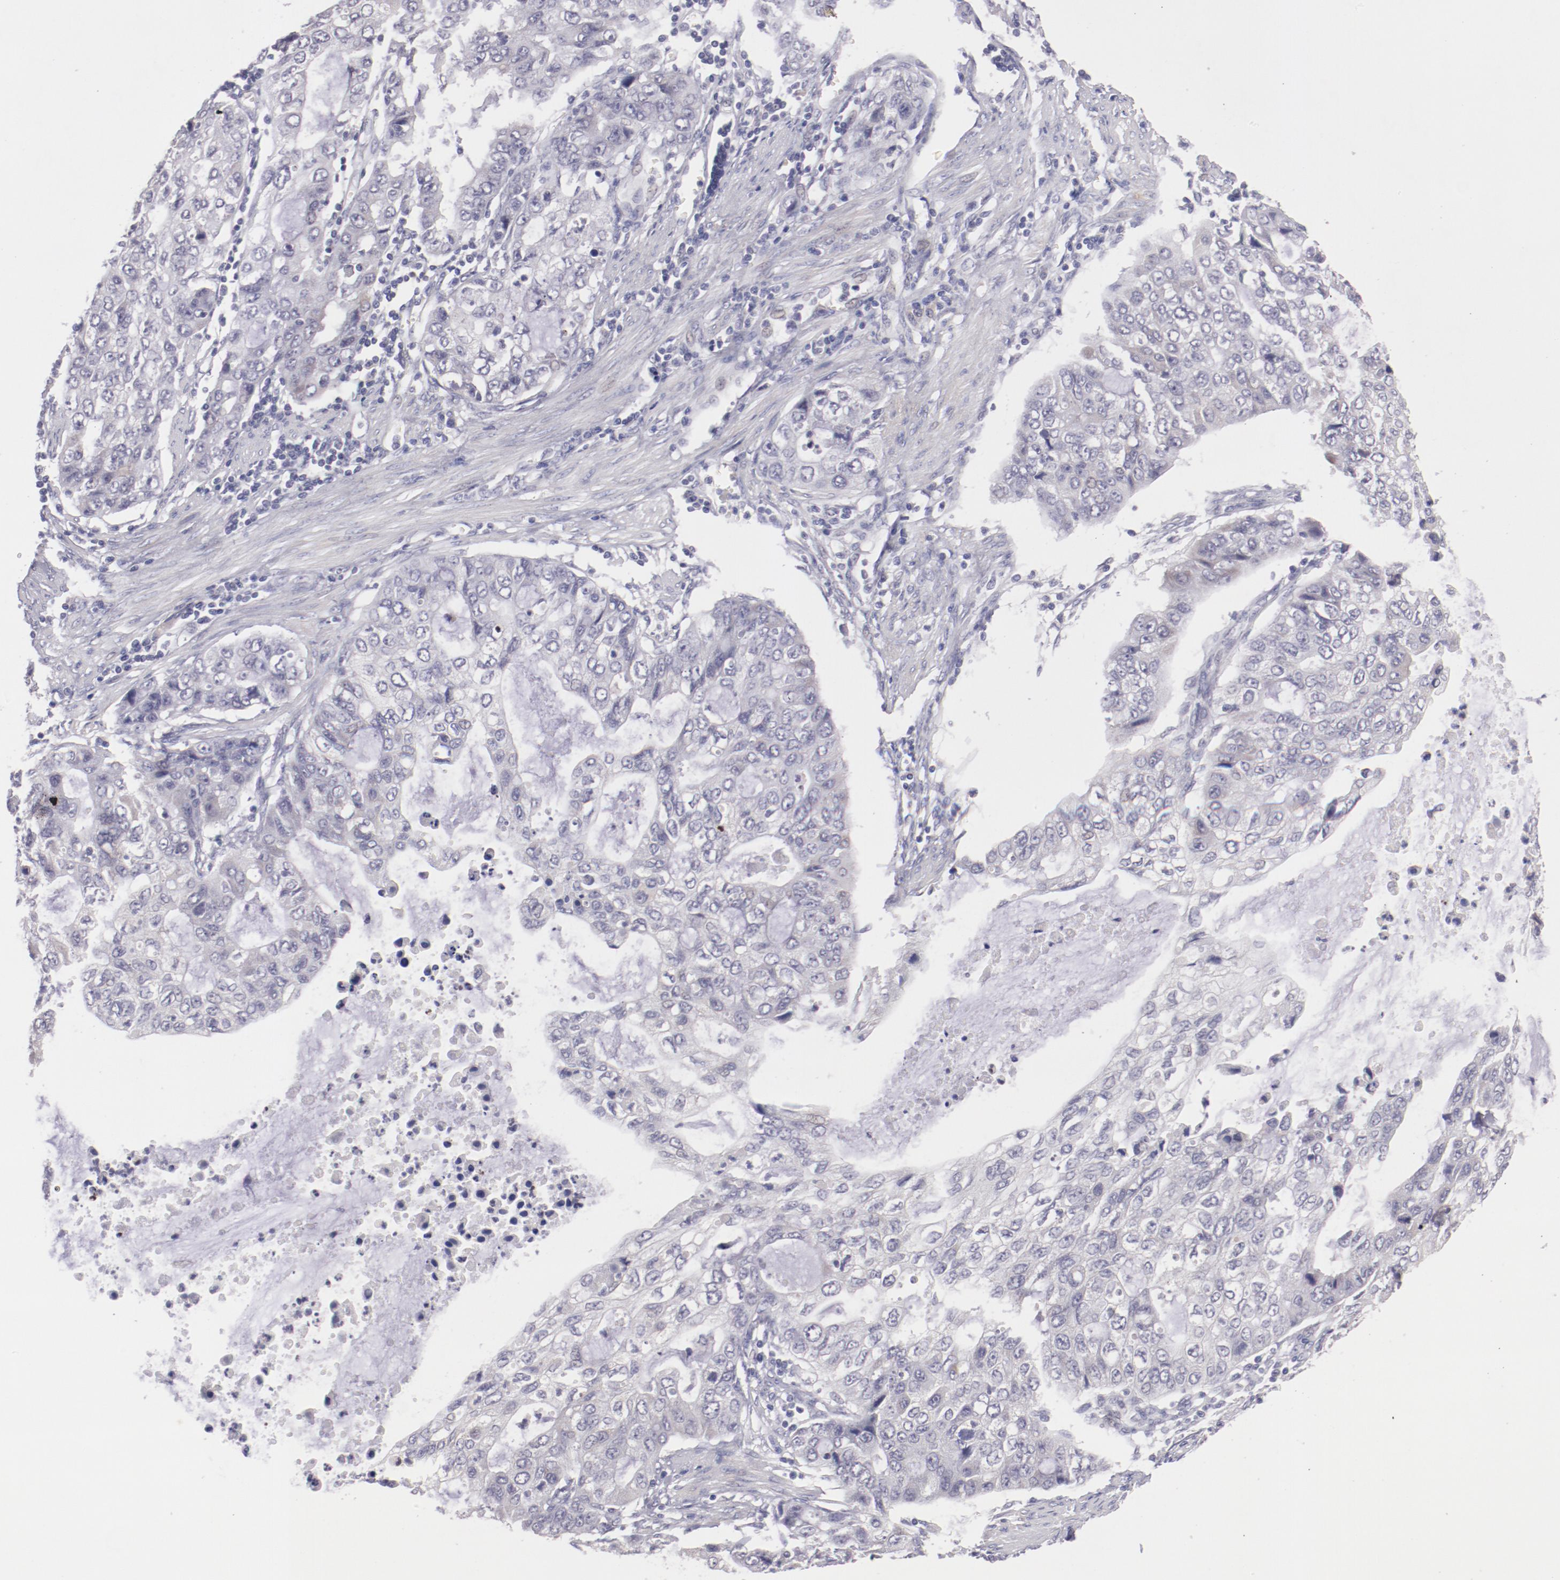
{"staining": {"intensity": "negative", "quantity": "none", "location": "none"}, "tissue": "stomach cancer", "cell_type": "Tumor cells", "image_type": "cancer", "snomed": [{"axis": "morphology", "description": "Adenocarcinoma, NOS"}, {"axis": "topography", "description": "Stomach, upper"}], "caption": "This is a histopathology image of immunohistochemistry staining of stomach cancer, which shows no staining in tumor cells.", "gene": "TRAF3", "patient": {"sex": "female", "age": 52}}